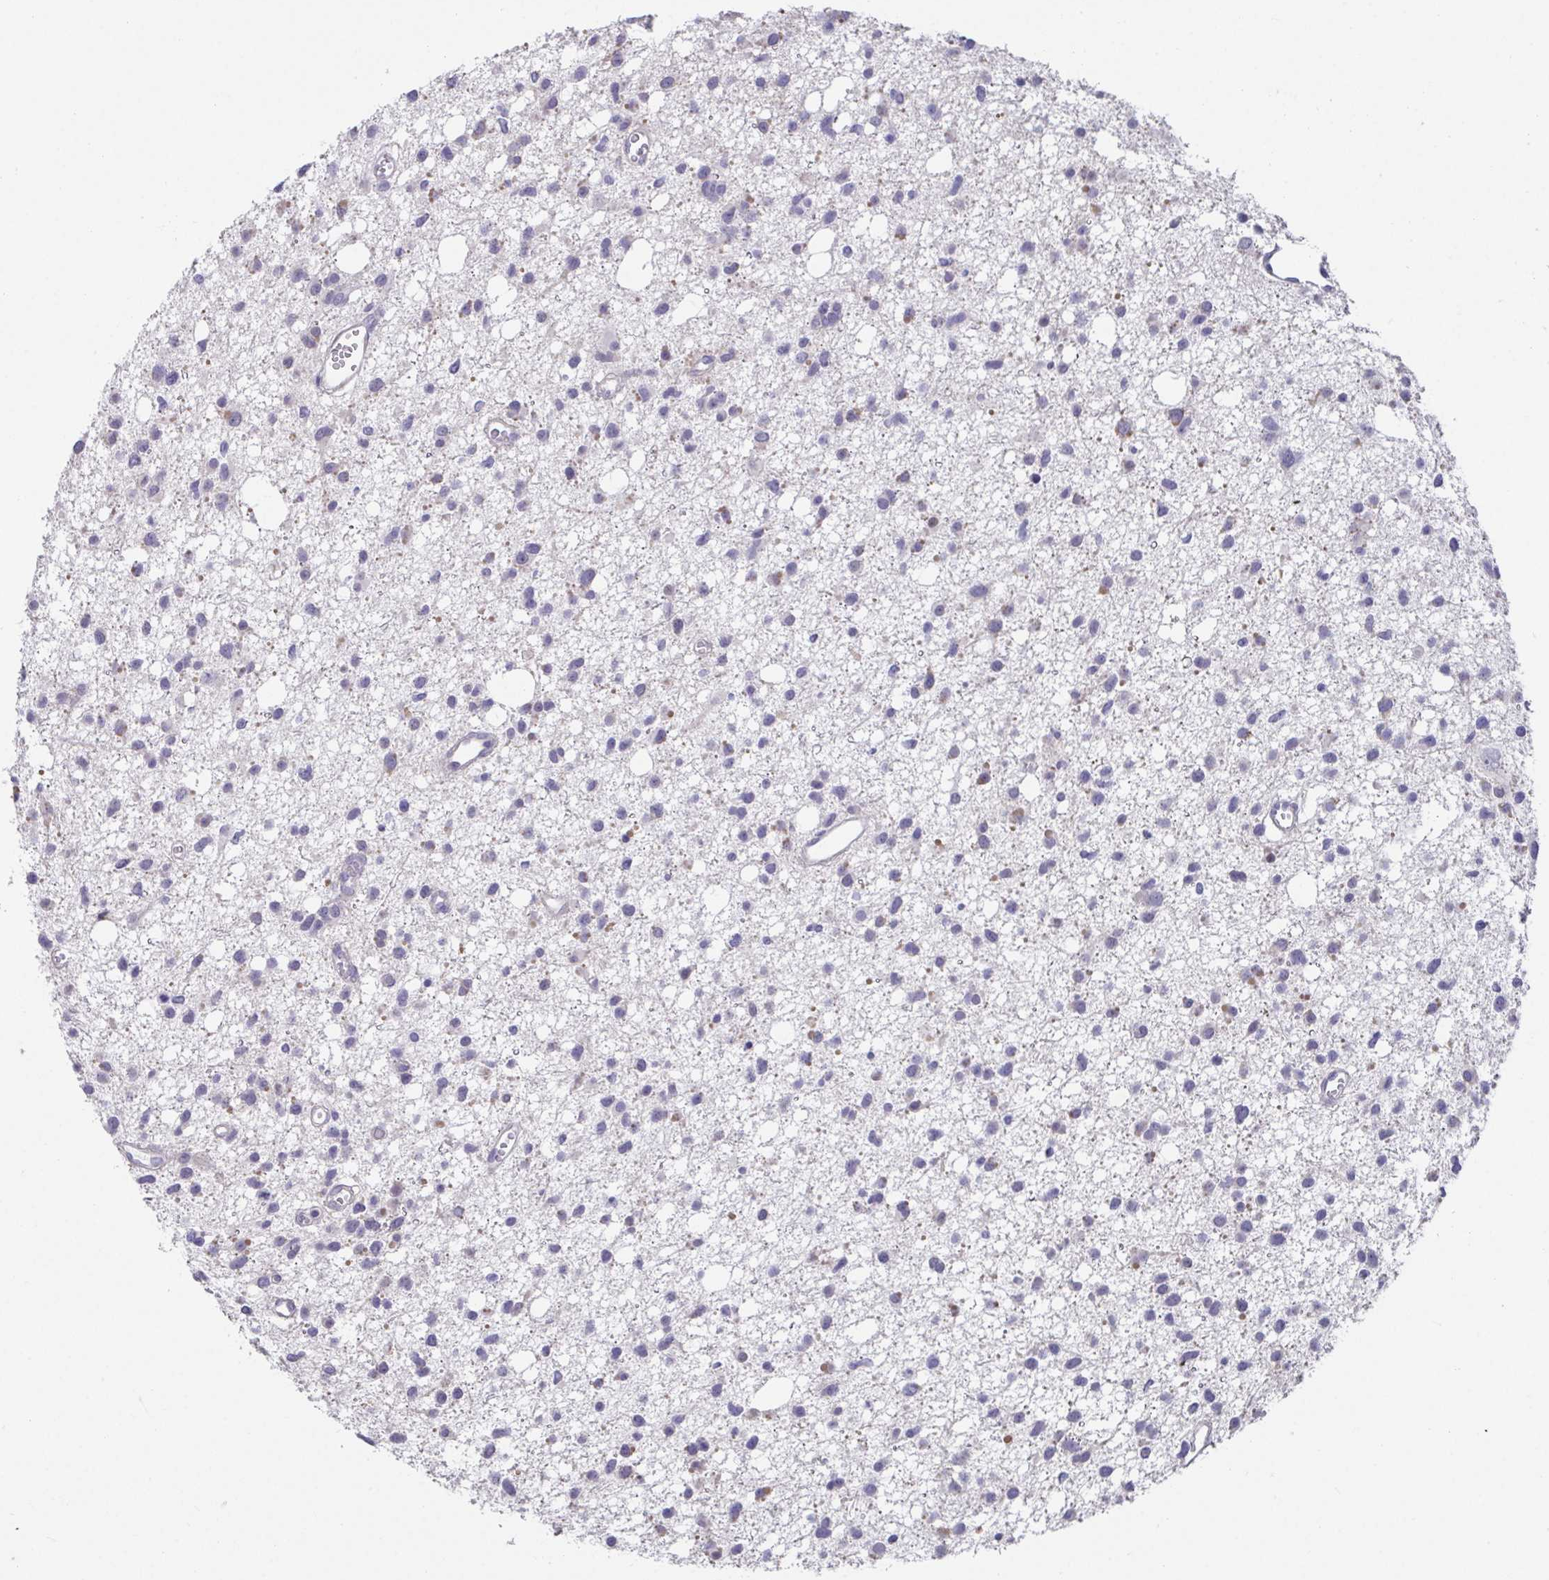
{"staining": {"intensity": "negative", "quantity": "none", "location": "none"}, "tissue": "glioma", "cell_type": "Tumor cells", "image_type": "cancer", "snomed": [{"axis": "morphology", "description": "Glioma, malignant, High grade"}, {"axis": "topography", "description": "Brain"}], "caption": "Human high-grade glioma (malignant) stained for a protein using immunohistochemistry demonstrates no expression in tumor cells.", "gene": "CXCR1", "patient": {"sex": "male", "age": 23}}